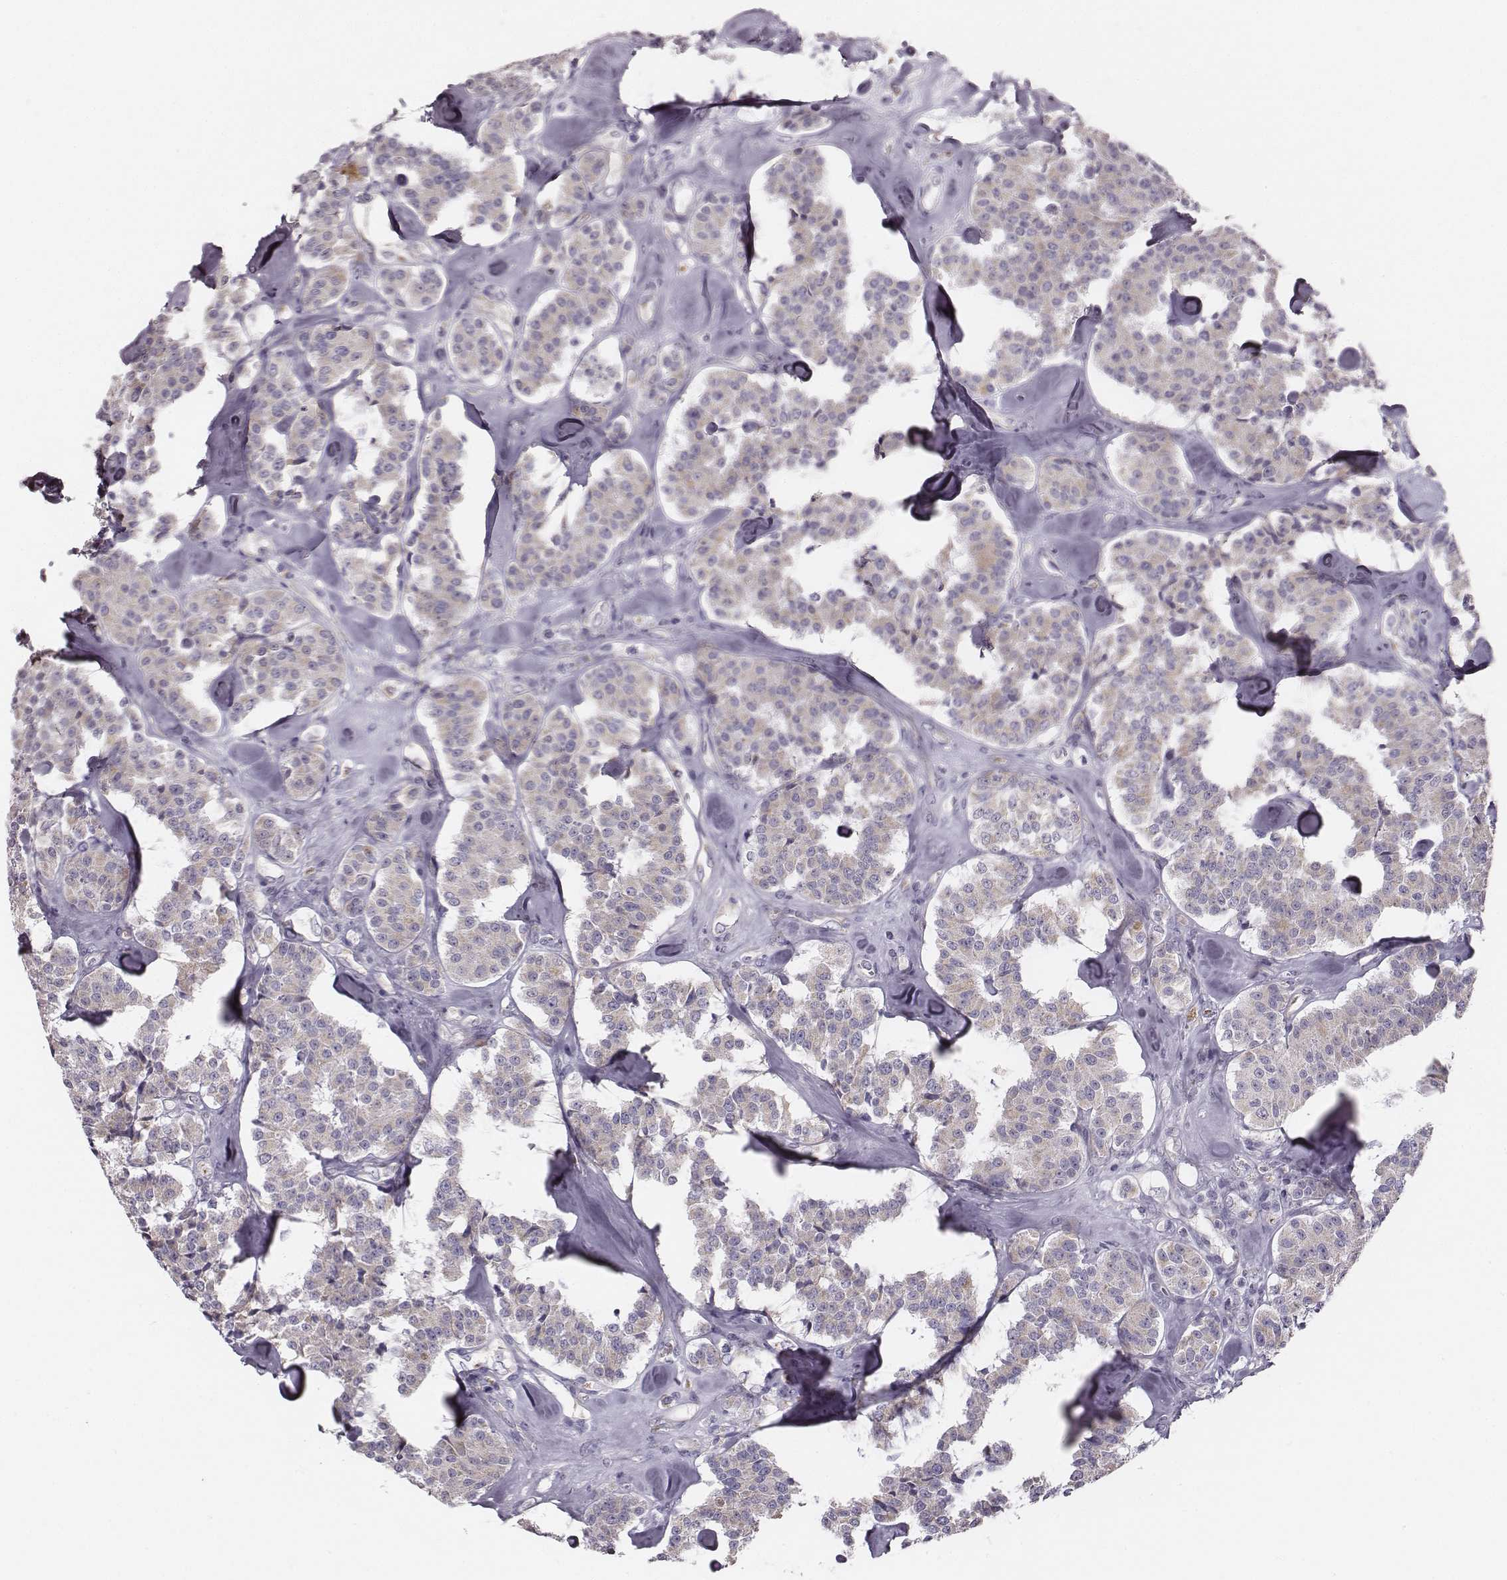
{"staining": {"intensity": "negative", "quantity": "none", "location": "none"}, "tissue": "carcinoid", "cell_type": "Tumor cells", "image_type": "cancer", "snomed": [{"axis": "morphology", "description": "Carcinoid, malignant, NOS"}, {"axis": "topography", "description": "Pancreas"}], "caption": "IHC histopathology image of carcinoid (malignant) stained for a protein (brown), which displays no staining in tumor cells.", "gene": "UBL4B", "patient": {"sex": "male", "age": 41}}